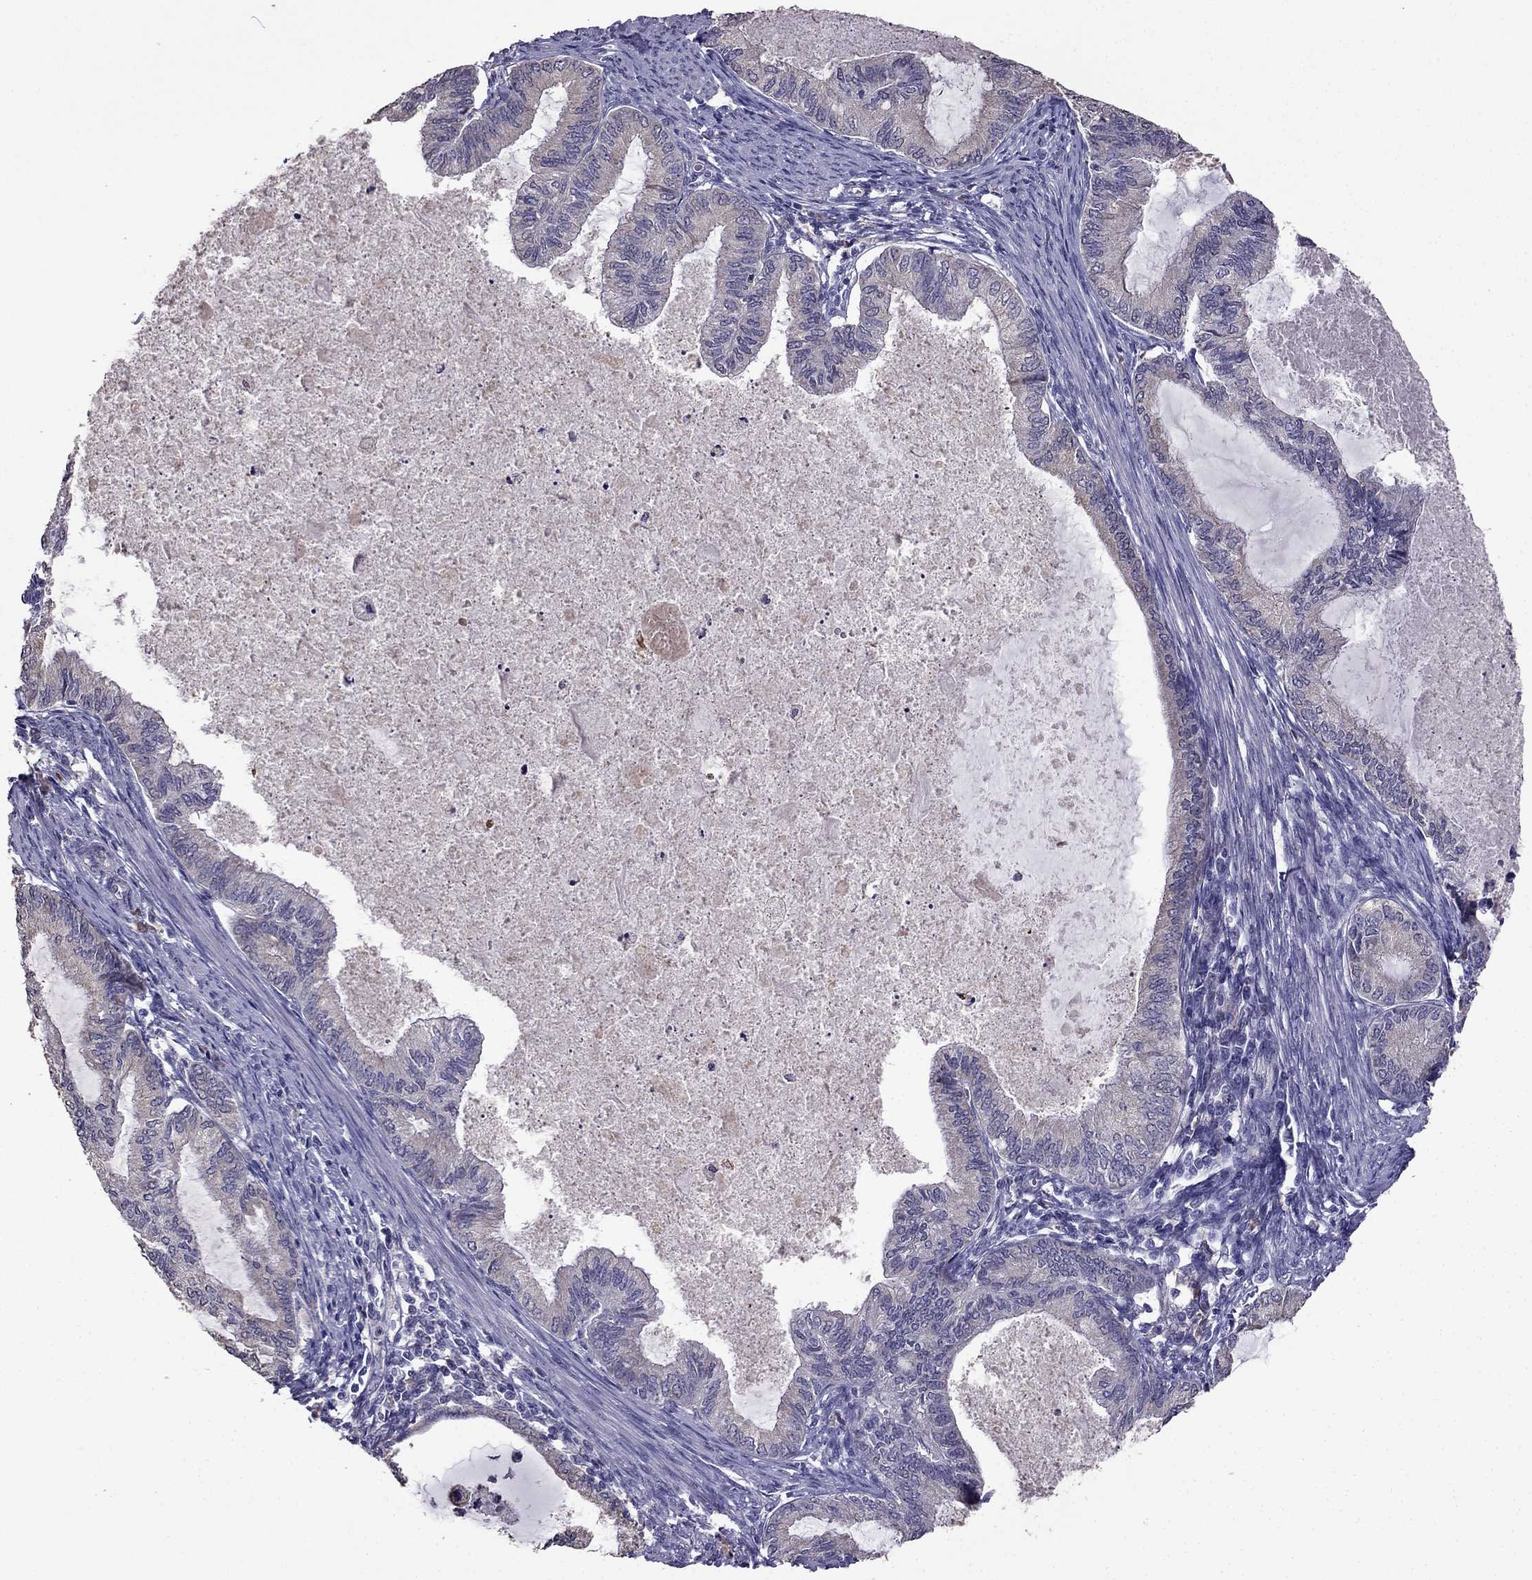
{"staining": {"intensity": "negative", "quantity": "none", "location": "none"}, "tissue": "endometrial cancer", "cell_type": "Tumor cells", "image_type": "cancer", "snomed": [{"axis": "morphology", "description": "Adenocarcinoma, NOS"}, {"axis": "topography", "description": "Endometrium"}], "caption": "Immunohistochemical staining of adenocarcinoma (endometrial) shows no significant staining in tumor cells.", "gene": "CDH9", "patient": {"sex": "female", "age": 86}}